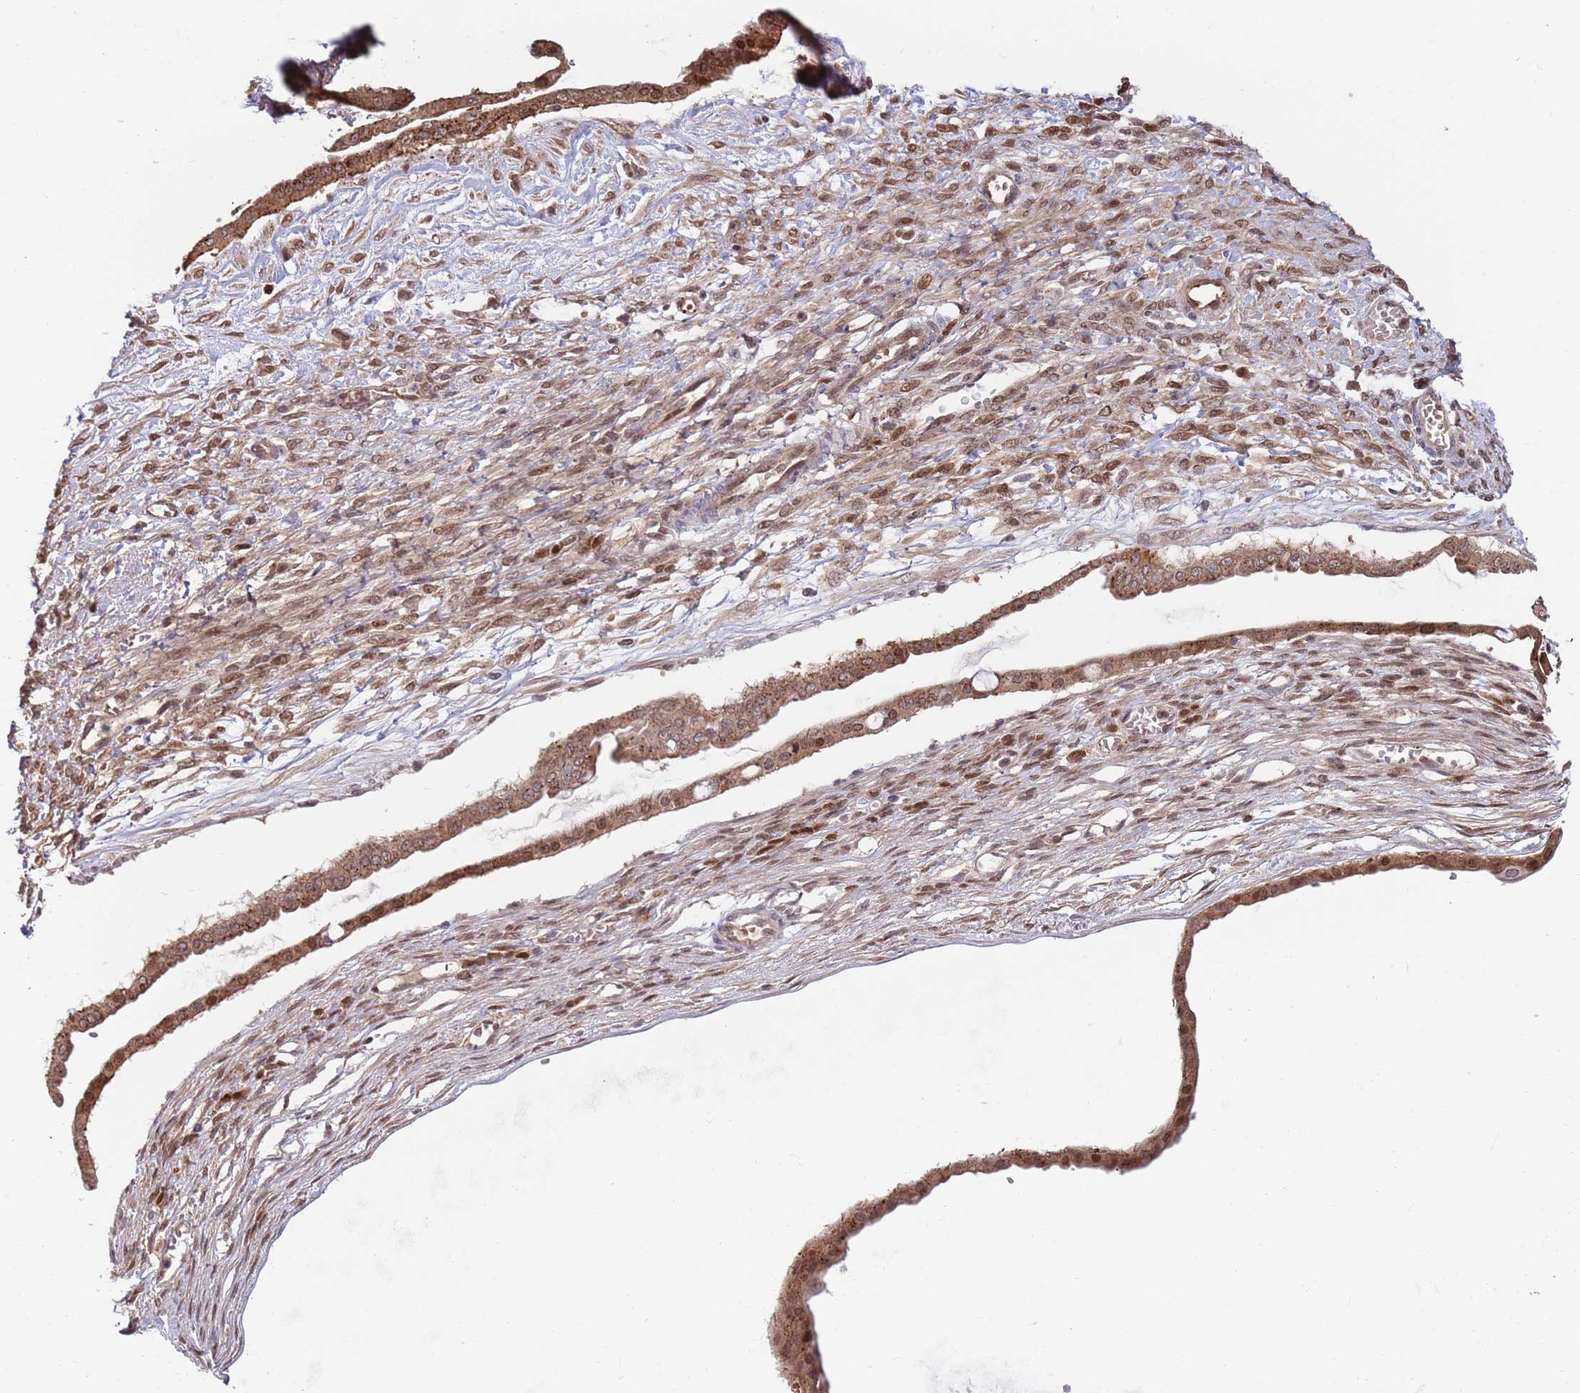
{"staining": {"intensity": "moderate", "quantity": ">75%", "location": "cytoplasmic/membranous,nuclear"}, "tissue": "ovarian cancer", "cell_type": "Tumor cells", "image_type": "cancer", "snomed": [{"axis": "morphology", "description": "Cystadenocarcinoma, mucinous, NOS"}, {"axis": "topography", "description": "Ovary"}], "caption": "High-power microscopy captured an immunohistochemistry (IHC) micrograph of ovarian mucinous cystadenocarcinoma, revealing moderate cytoplasmic/membranous and nuclear staining in about >75% of tumor cells.", "gene": "SALL1", "patient": {"sex": "female", "age": 73}}